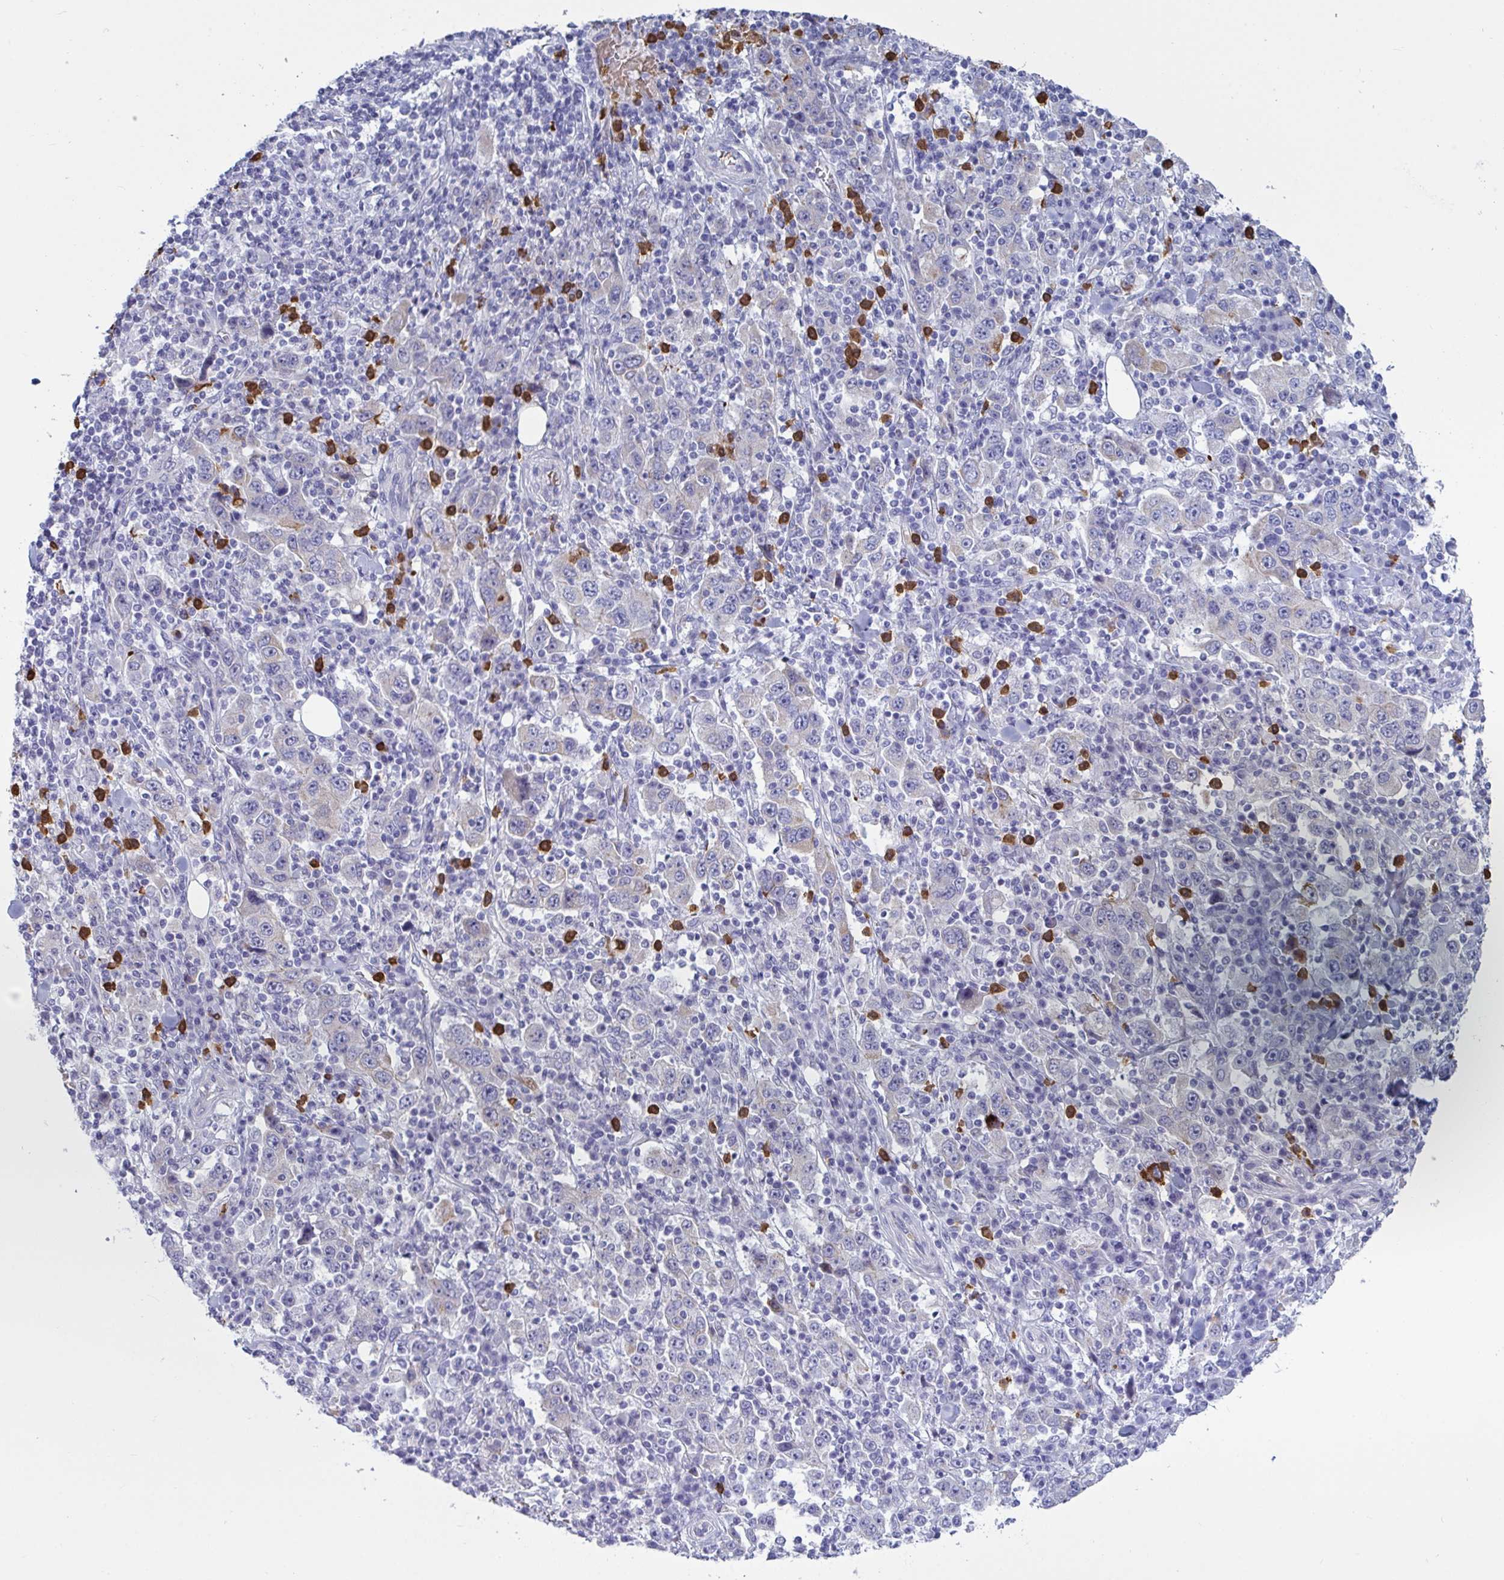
{"staining": {"intensity": "negative", "quantity": "none", "location": "none"}, "tissue": "stomach cancer", "cell_type": "Tumor cells", "image_type": "cancer", "snomed": [{"axis": "morphology", "description": "Normal tissue, NOS"}, {"axis": "morphology", "description": "Adenocarcinoma, NOS"}, {"axis": "topography", "description": "Stomach, upper"}, {"axis": "topography", "description": "Stomach"}], "caption": "An IHC photomicrograph of stomach adenocarcinoma is shown. There is no staining in tumor cells of stomach adenocarcinoma.", "gene": "TAS2R38", "patient": {"sex": "male", "age": 59}}